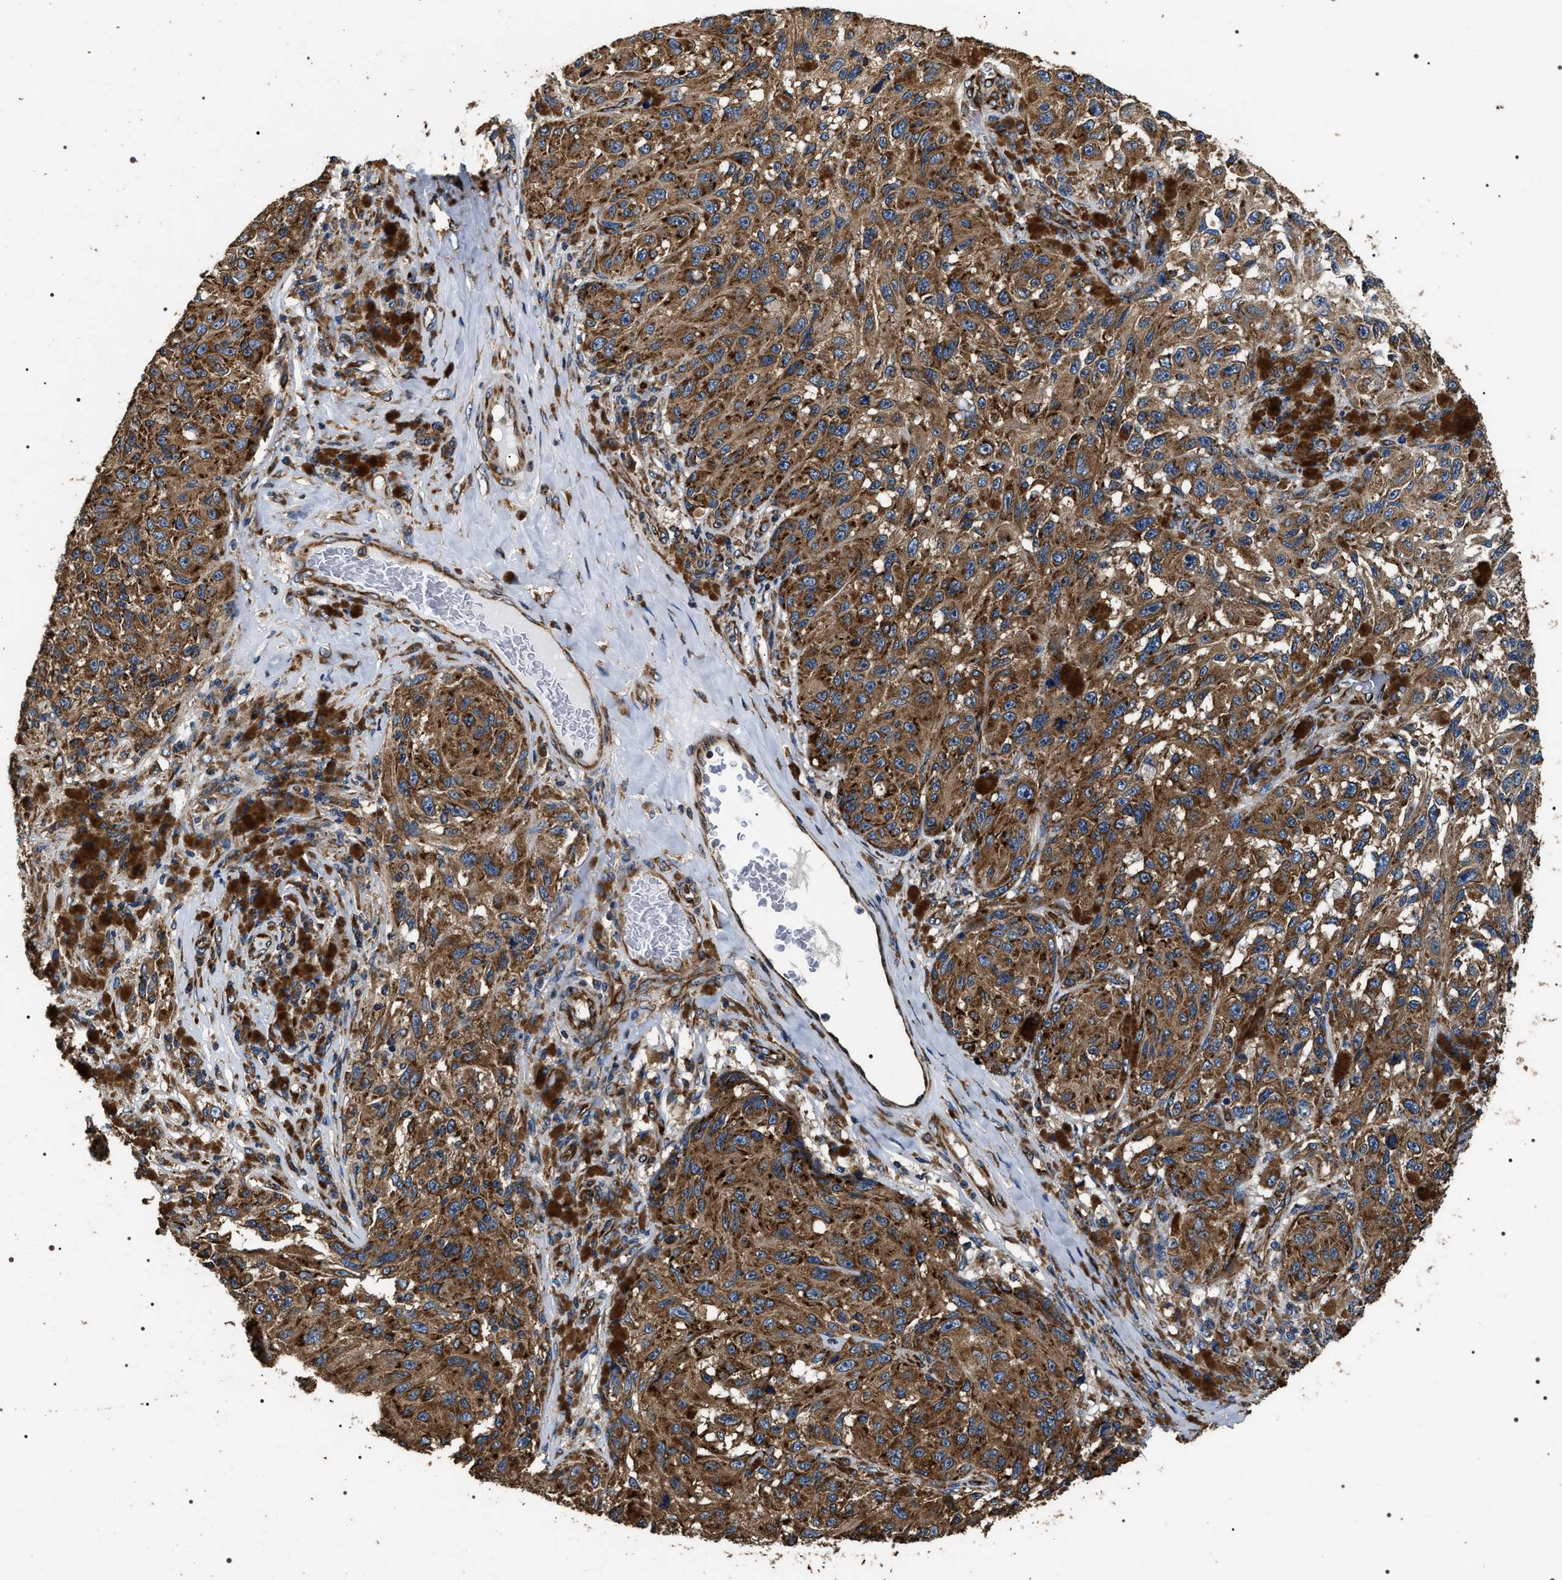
{"staining": {"intensity": "moderate", "quantity": ">75%", "location": "cytoplasmic/membranous"}, "tissue": "melanoma", "cell_type": "Tumor cells", "image_type": "cancer", "snomed": [{"axis": "morphology", "description": "Malignant melanoma, NOS"}, {"axis": "topography", "description": "Skin"}], "caption": "IHC of human melanoma displays medium levels of moderate cytoplasmic/membranous positivity in approximately >75% of tumor cells. (DAB IHC, brown staining for protein, blue staining for nuclei).", "gene": "KTN1", "patient": {"sex": "female", "age": 73}}